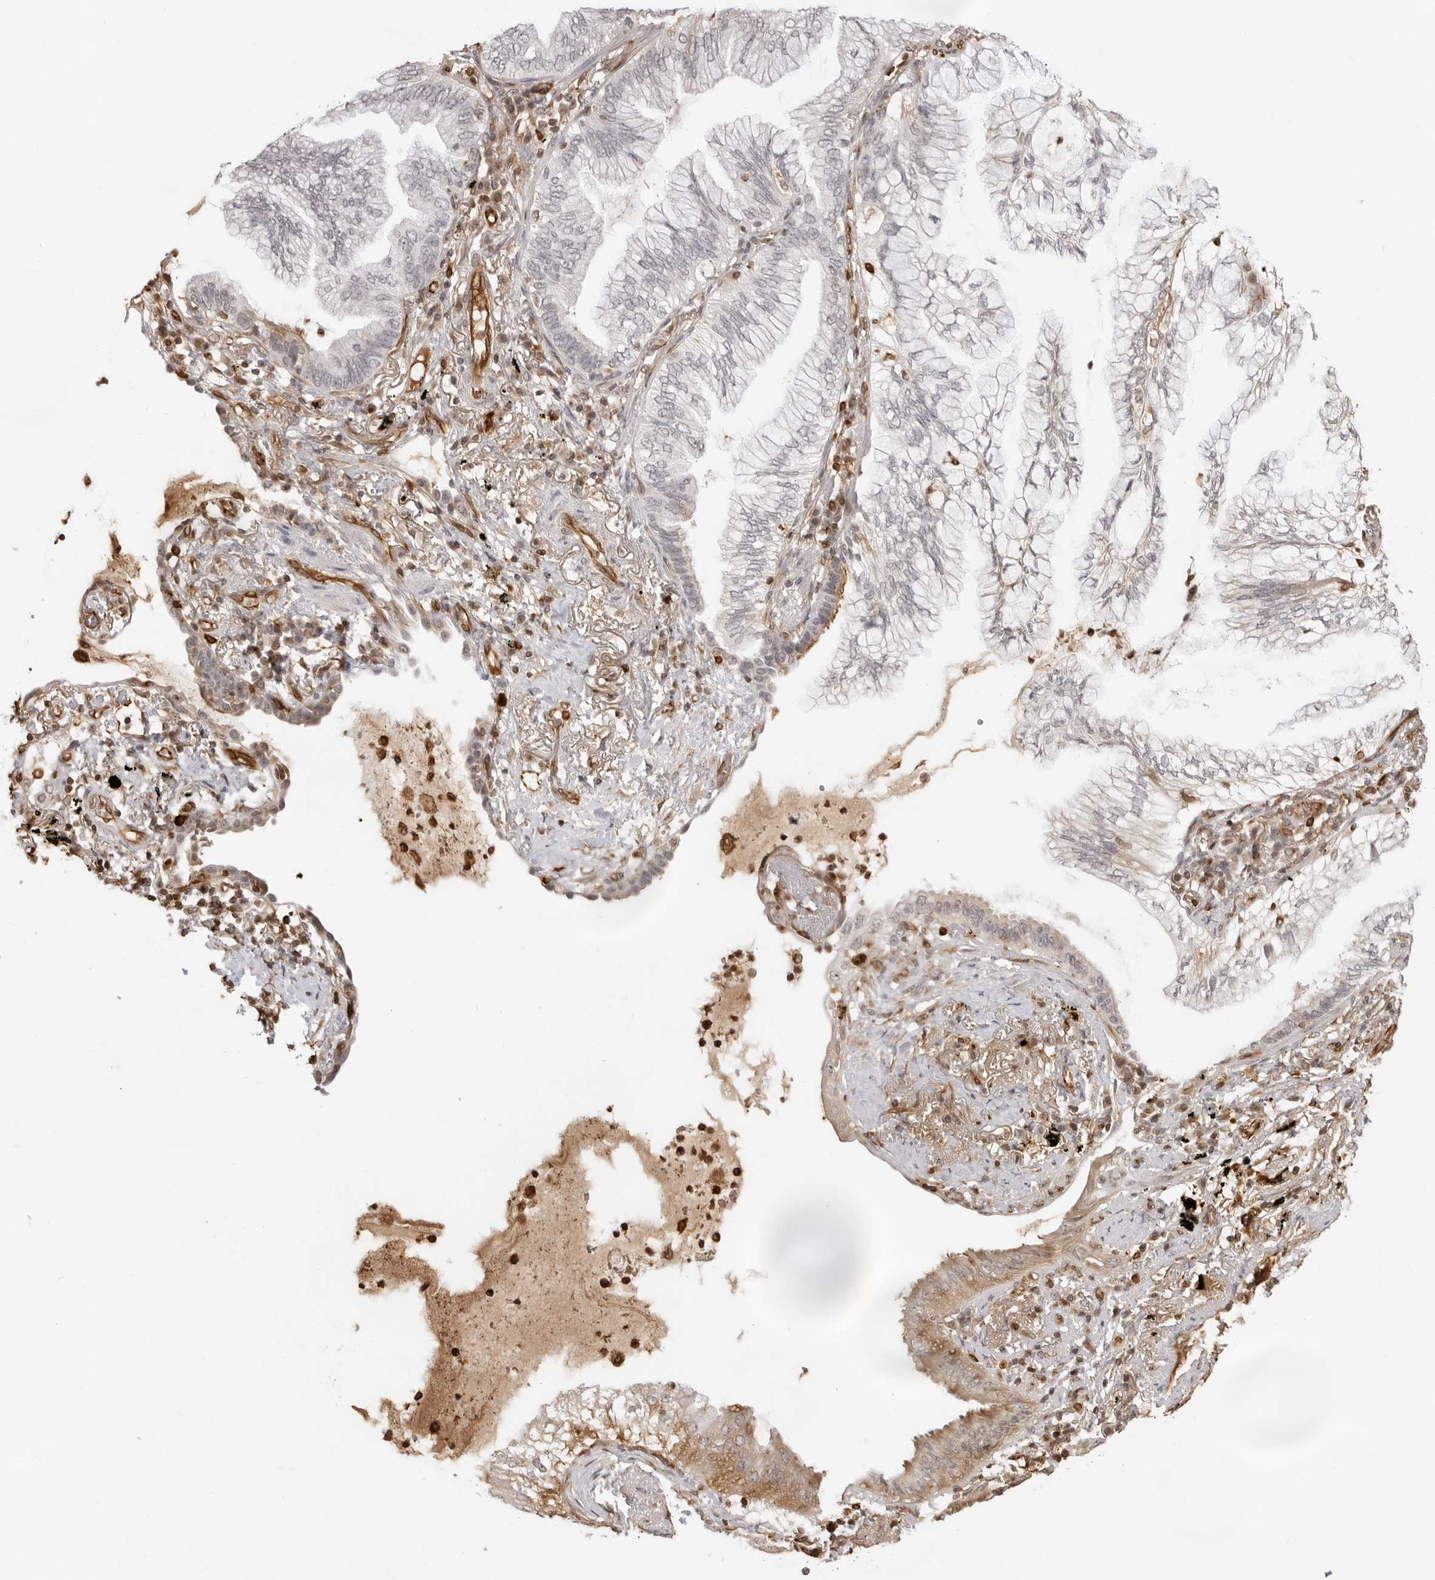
{"staining": {"intensity": "negative", "quantity": "none", "location": "none"}, "tissue": "lung cancer", "cell_type": "Tumor cells", "image_type": "cancer", "snomed": [{"axis": "morphology", "description": "Adenocarcinoma, NOS"}, {"axis": "topography", "description": "Lung"}], "caption": "Immunohistochemistry histopathology image of human adenocarcinoma (lung) stained for a protein (brown), which reveals no positivity in tumor cells.", "gene": "DYNLT5", "patient": {"sex": "female", "age": 70}}